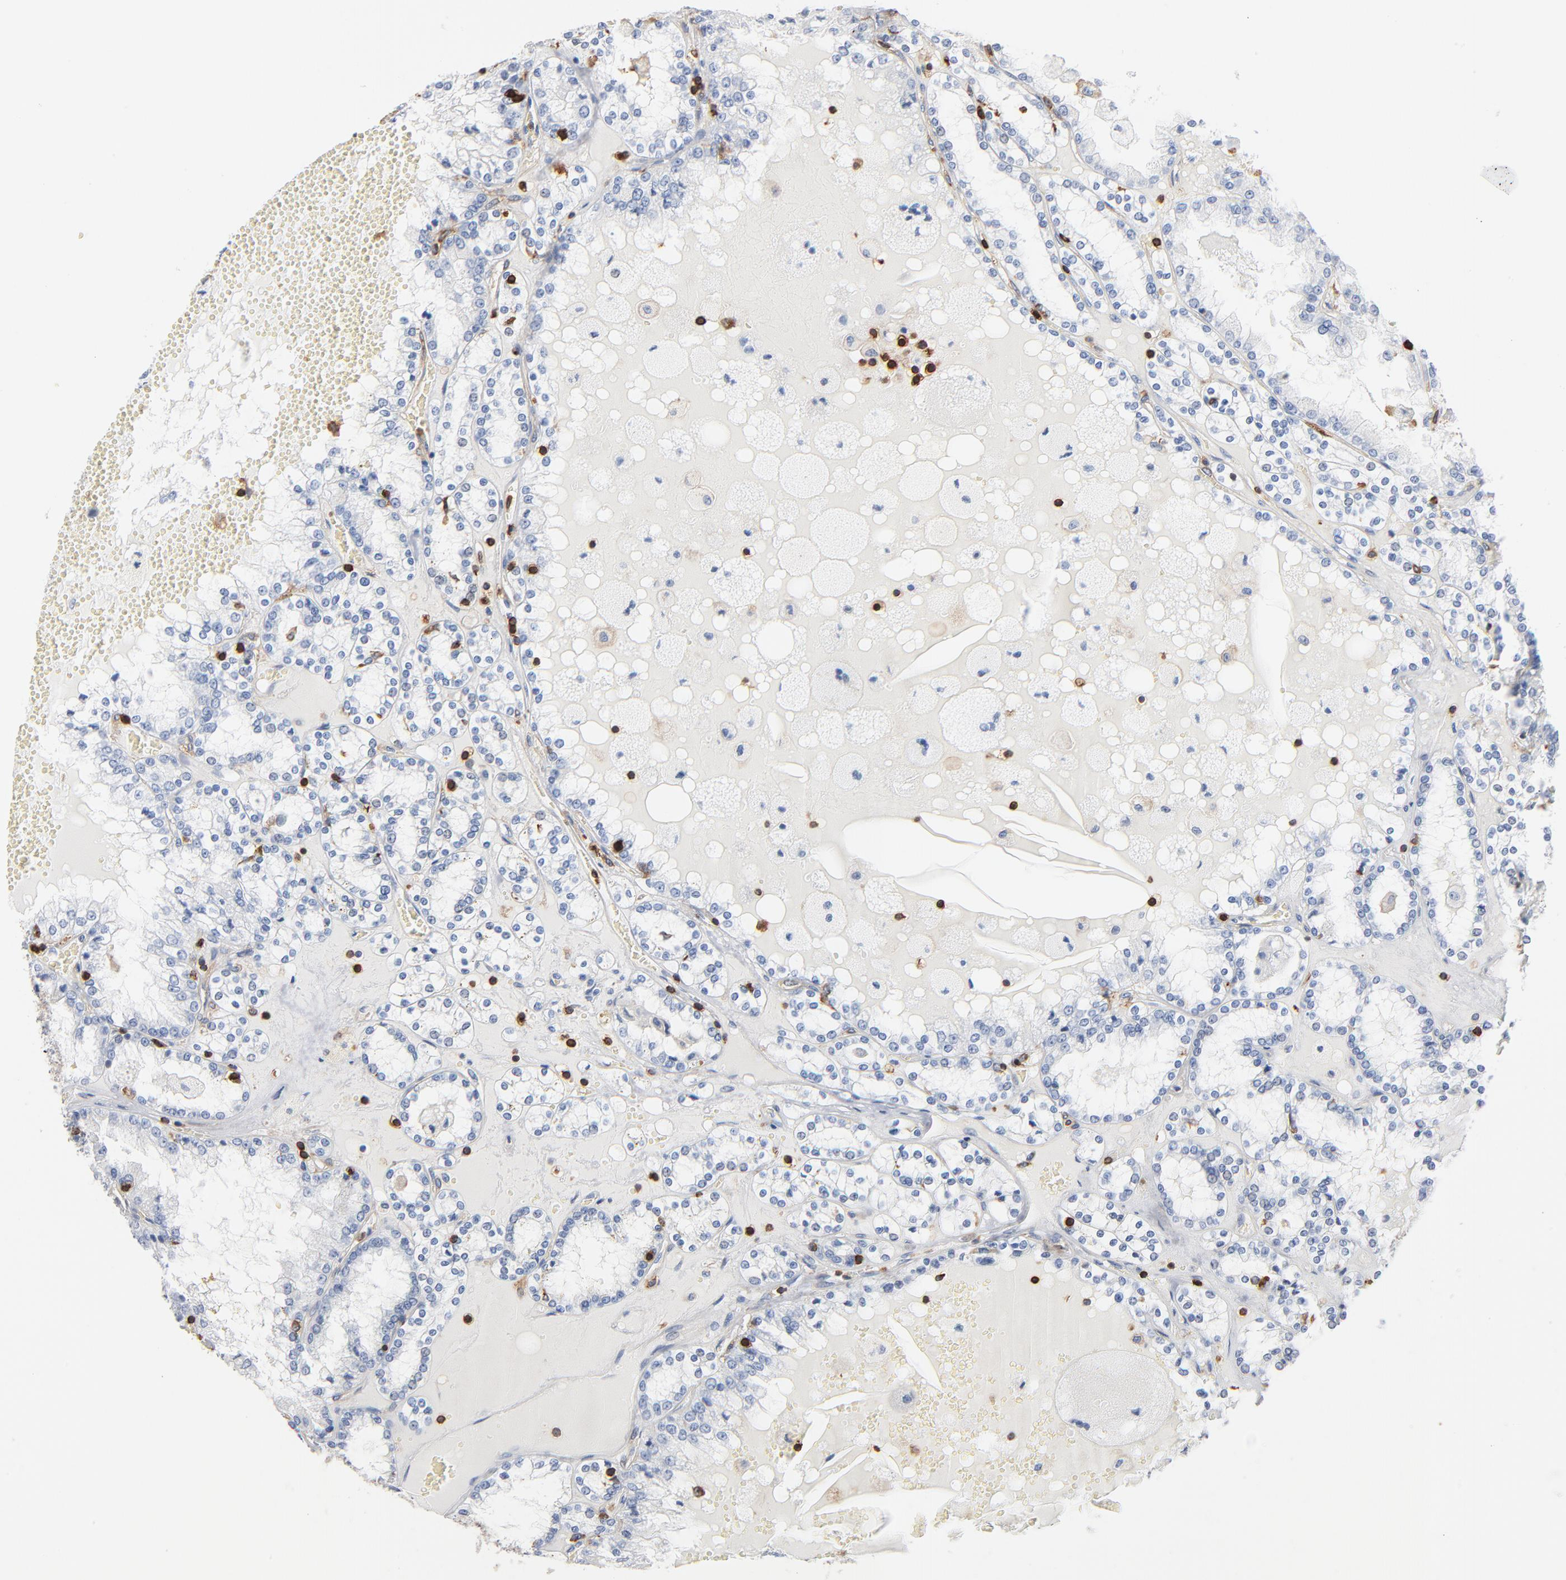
{"staining": {"intensity": "negative", "quantity": "none", "location": "none"}, "tissue": "renal cancer", "cell_type": "Tumor cells", "image_type": "cancer", "snomed": [{"axis": "morphology", "description": "Adenocarcinoma, NOS"}, {"axis": "topography", "description": "Kidney"}], "caption": "Micrograph shows no significant protein expression in tumor cells of renal adenocarcinoma.", "gene": "SH3KBP1", "patient": {"sex": "female", "age": 56}}